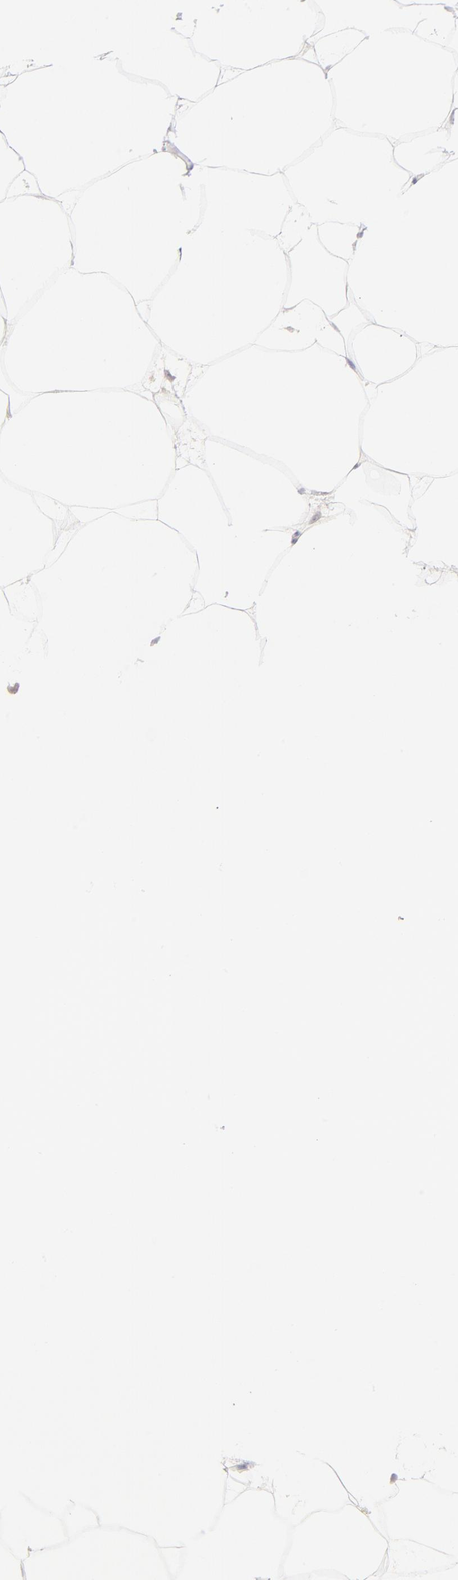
{"staining": {"intensity": "negative", "quantity": "none", "location": "none"}, "tissue": "adipose tissue", "cell_type": "Adipocytes", "image_type": "normal", "snomed": [{"axis": "morphology", "description": "Normal tissue, NOS"}, {"axis": "morphology", "description": "Duct carcinoma"}, {"axis": "topography", "description": "Breast"}, {"axis": "topography", "description": "Adipose tissue"}], "caption": "This photomicrograph is of unremarkable adipose tissue stained with immunohistochemistry to label a protein in brown with the nuclei are counter-stained blue. There is no staining in adipocytes.", "gene": "CASP6", "patient": {"sex": "female", "age": 37}}